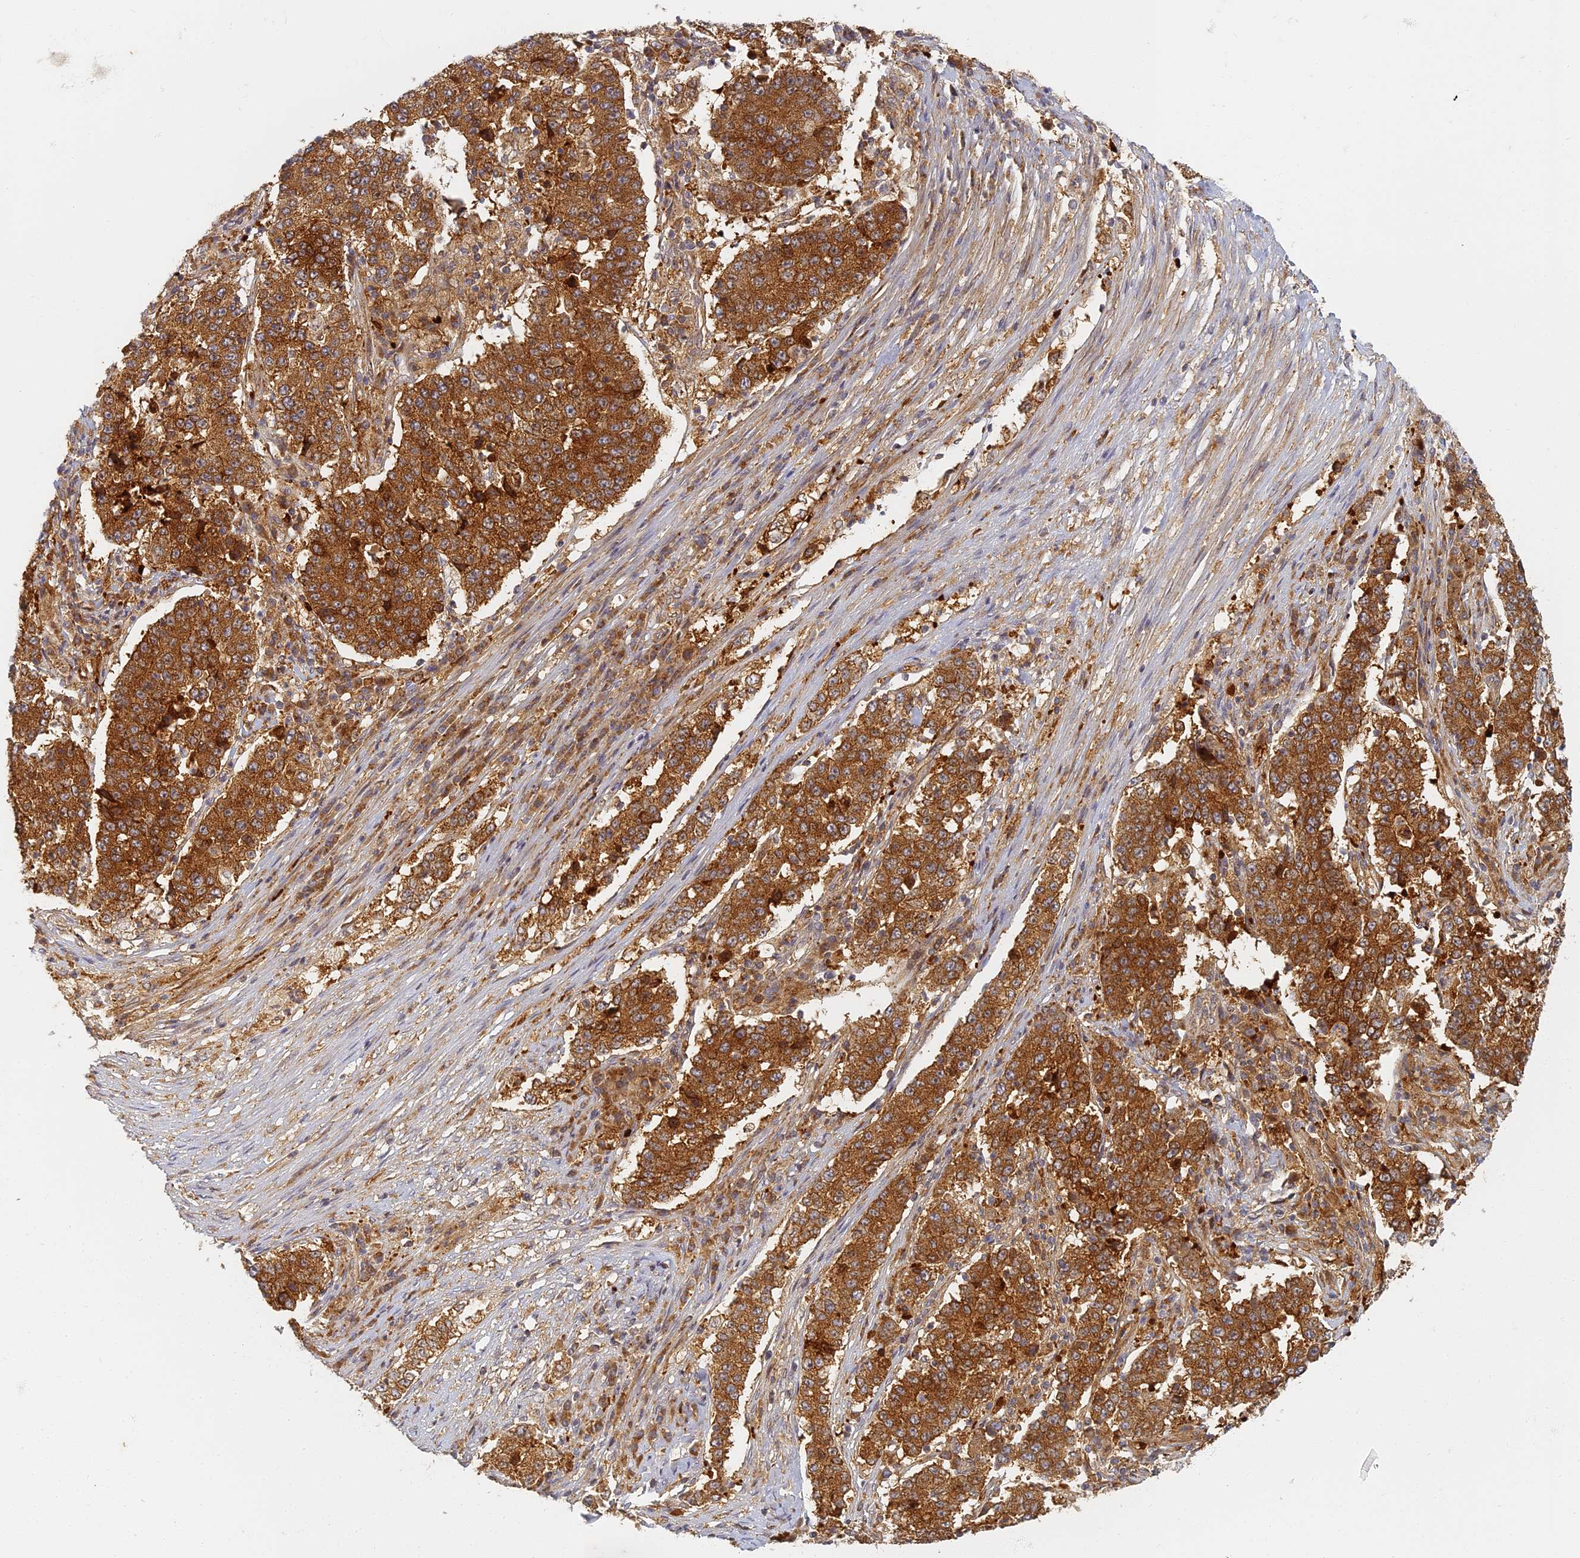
{"staining": {"intensity": "strong", "quantity": ">75%", "location": "cytoplasmic/membranous"}, "tissue": "stomach cancer", "cell_type": "Tumor cells", "image_type": "cancer", "snomed": [{"axis": "morphology", "description": "Adenocarcinoma, NOS"}, {"axis": "topography", "description": "Stomach"}], "caption": "A photomicrograph of stomach cancer stained for a protein reveals strong cytoplasmic/membranous brown staining in tumor cells.", "gene": "INO80D", "patient": {"sex": "male", "age": 59}}